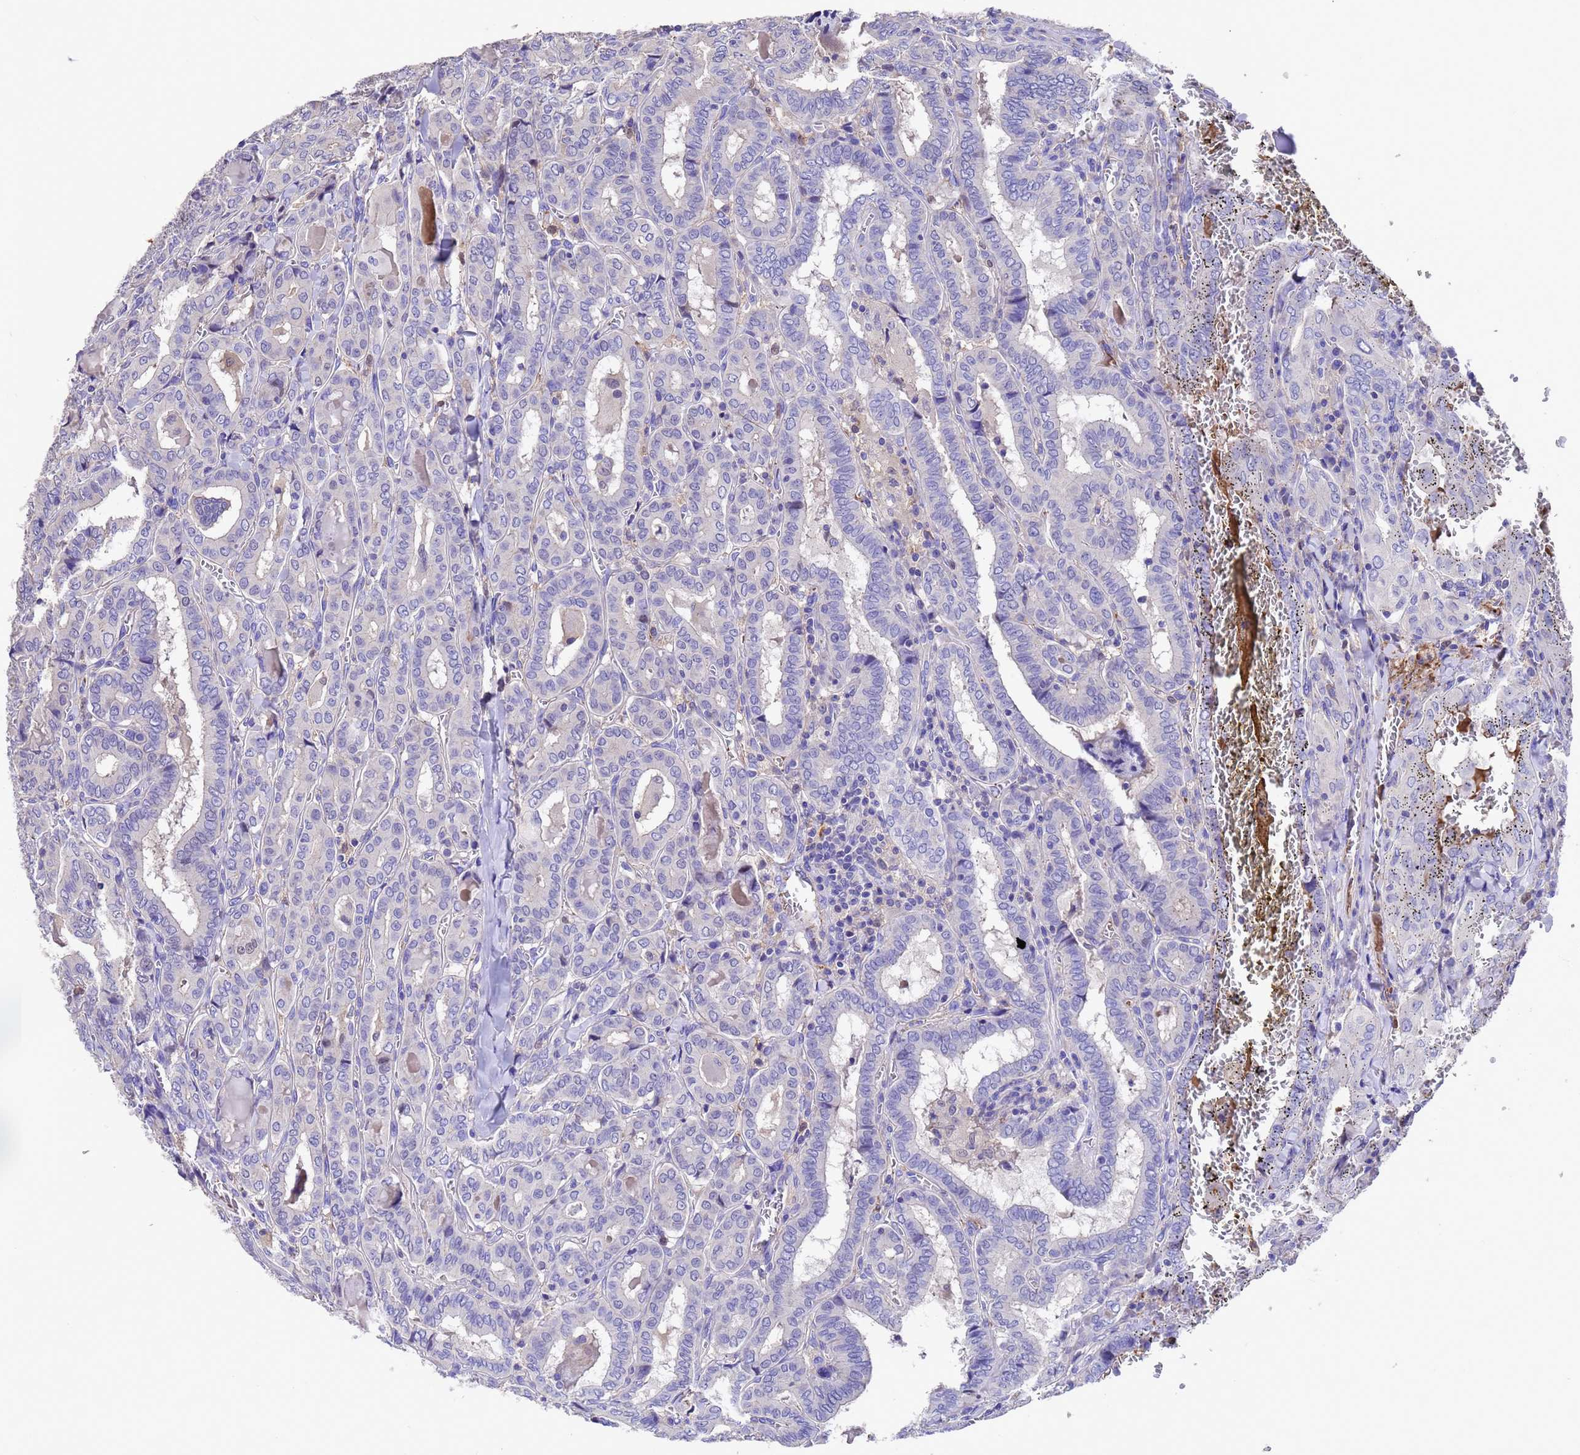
{"staining": {"intensity": "negative", "quantity": "none", "location": "none"}, "tissue": "thyroid cancer", "cell_type": "Tumor cells", "image_type": "cancer", "snomed": [{"axis": "morphology", "description": "Papillary adenocarcinoma, NOS"}, {"axis": "topography", "description": "Thyroid gland"}], "caption": "Tumor cells show no significant expression in thyroid papillary adenocarcinoma. (Brightfield microscopy of DAB (3,3'-diaminobenzidine) immunohistochemistry at high magnification).", "gene": "ELP6", "patient": {"sex": "female", "age": 72}}